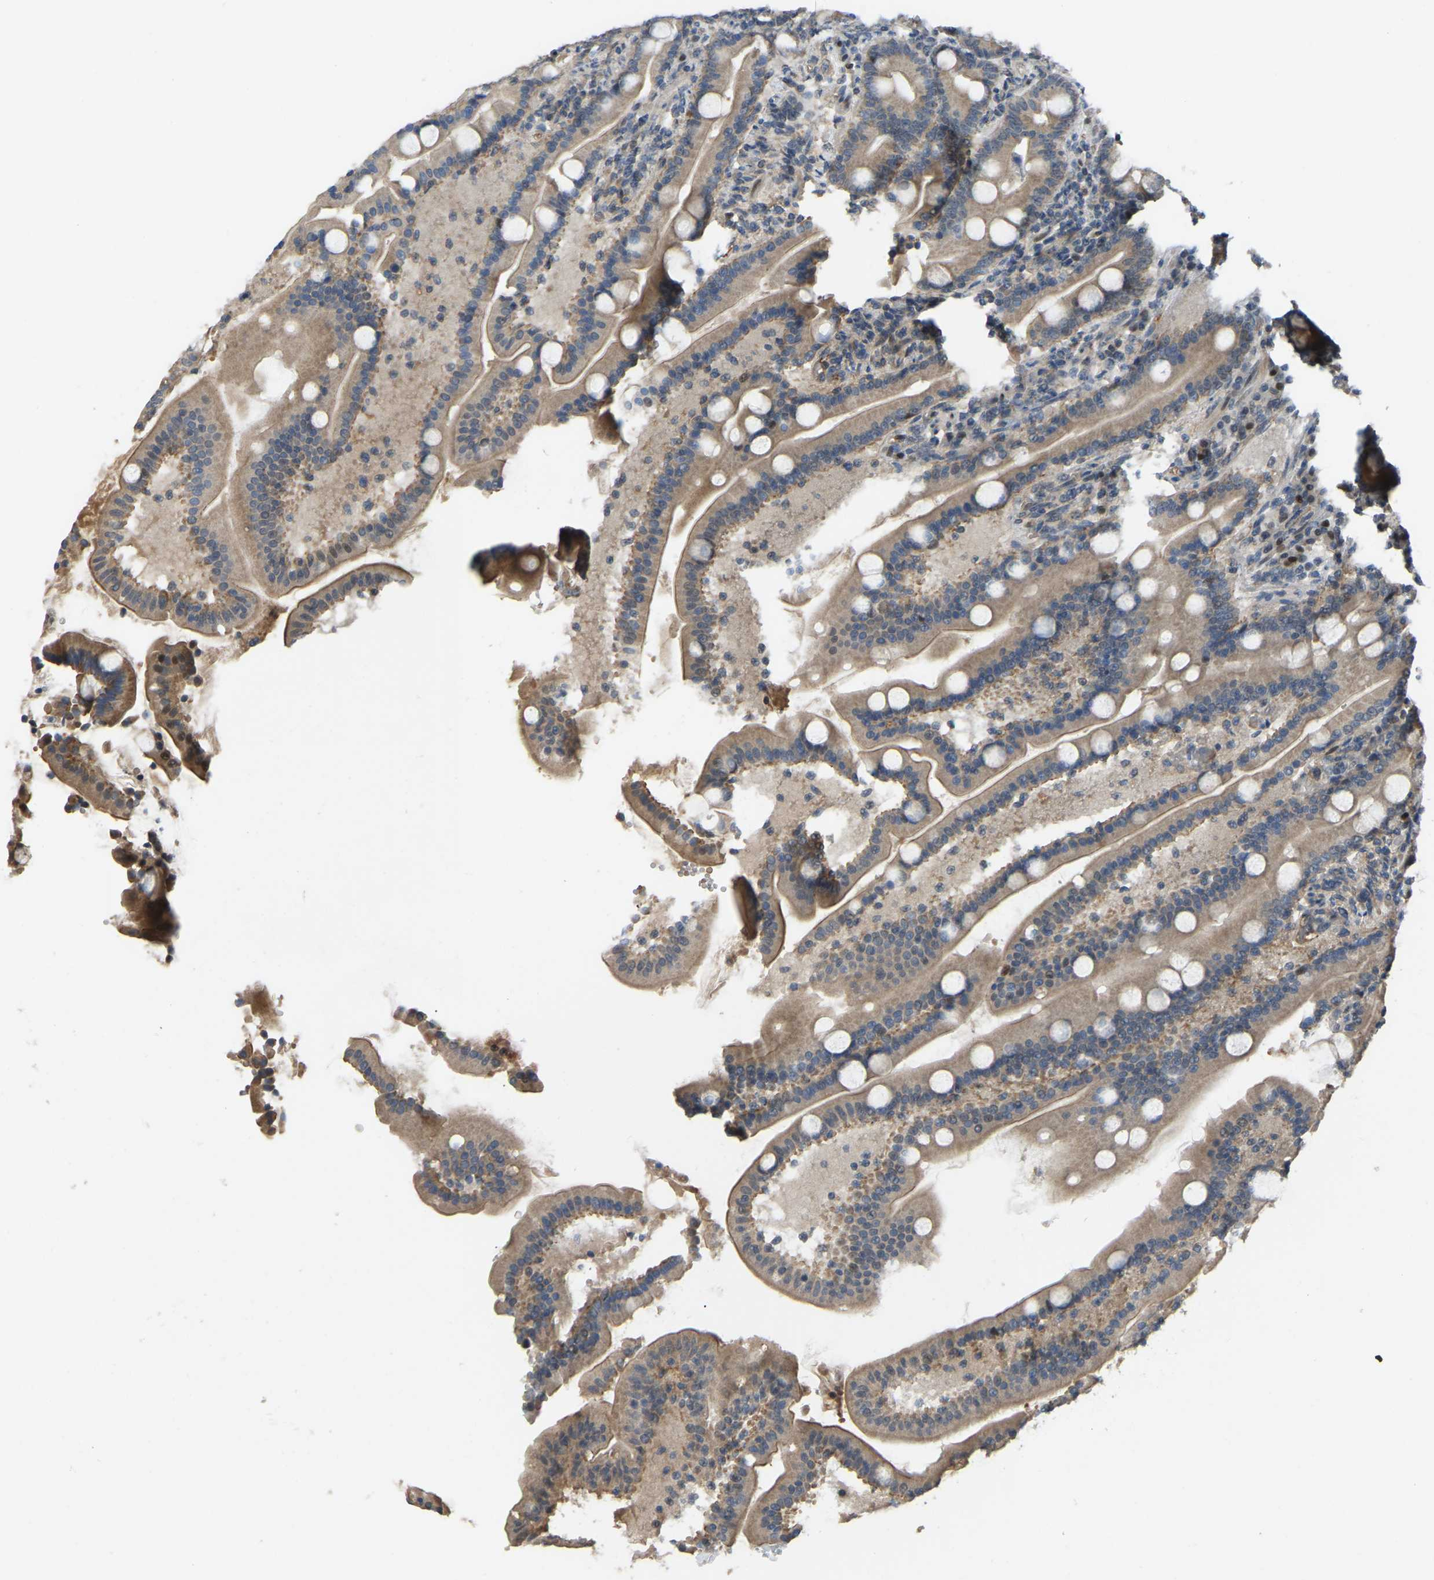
{"staining": {"intensity": "moderate", "quantity": ">75%", "location": "cytoplasmic/membranous"}, "tissue": "duodenum", "cell_type": "Glandular cells", "image_type": "normal", "snomed": [{"axis": "morphology", "description": "Normal tissue, NOS"}, {"axis": "topography", "description": "Duodenum"}], "caption": "IHC of benign duodenum demonstrates medium levels of moderate cytoplasmic/membranous staining in approximately >75% of glandular cells. The protein of interest is stained brown, and the nuclei are stained in blue (DAB IHC with brightfield microscopy, high magnification).", "gene": "C21orf91", "patient": {"sex": "male", "age": 54}}